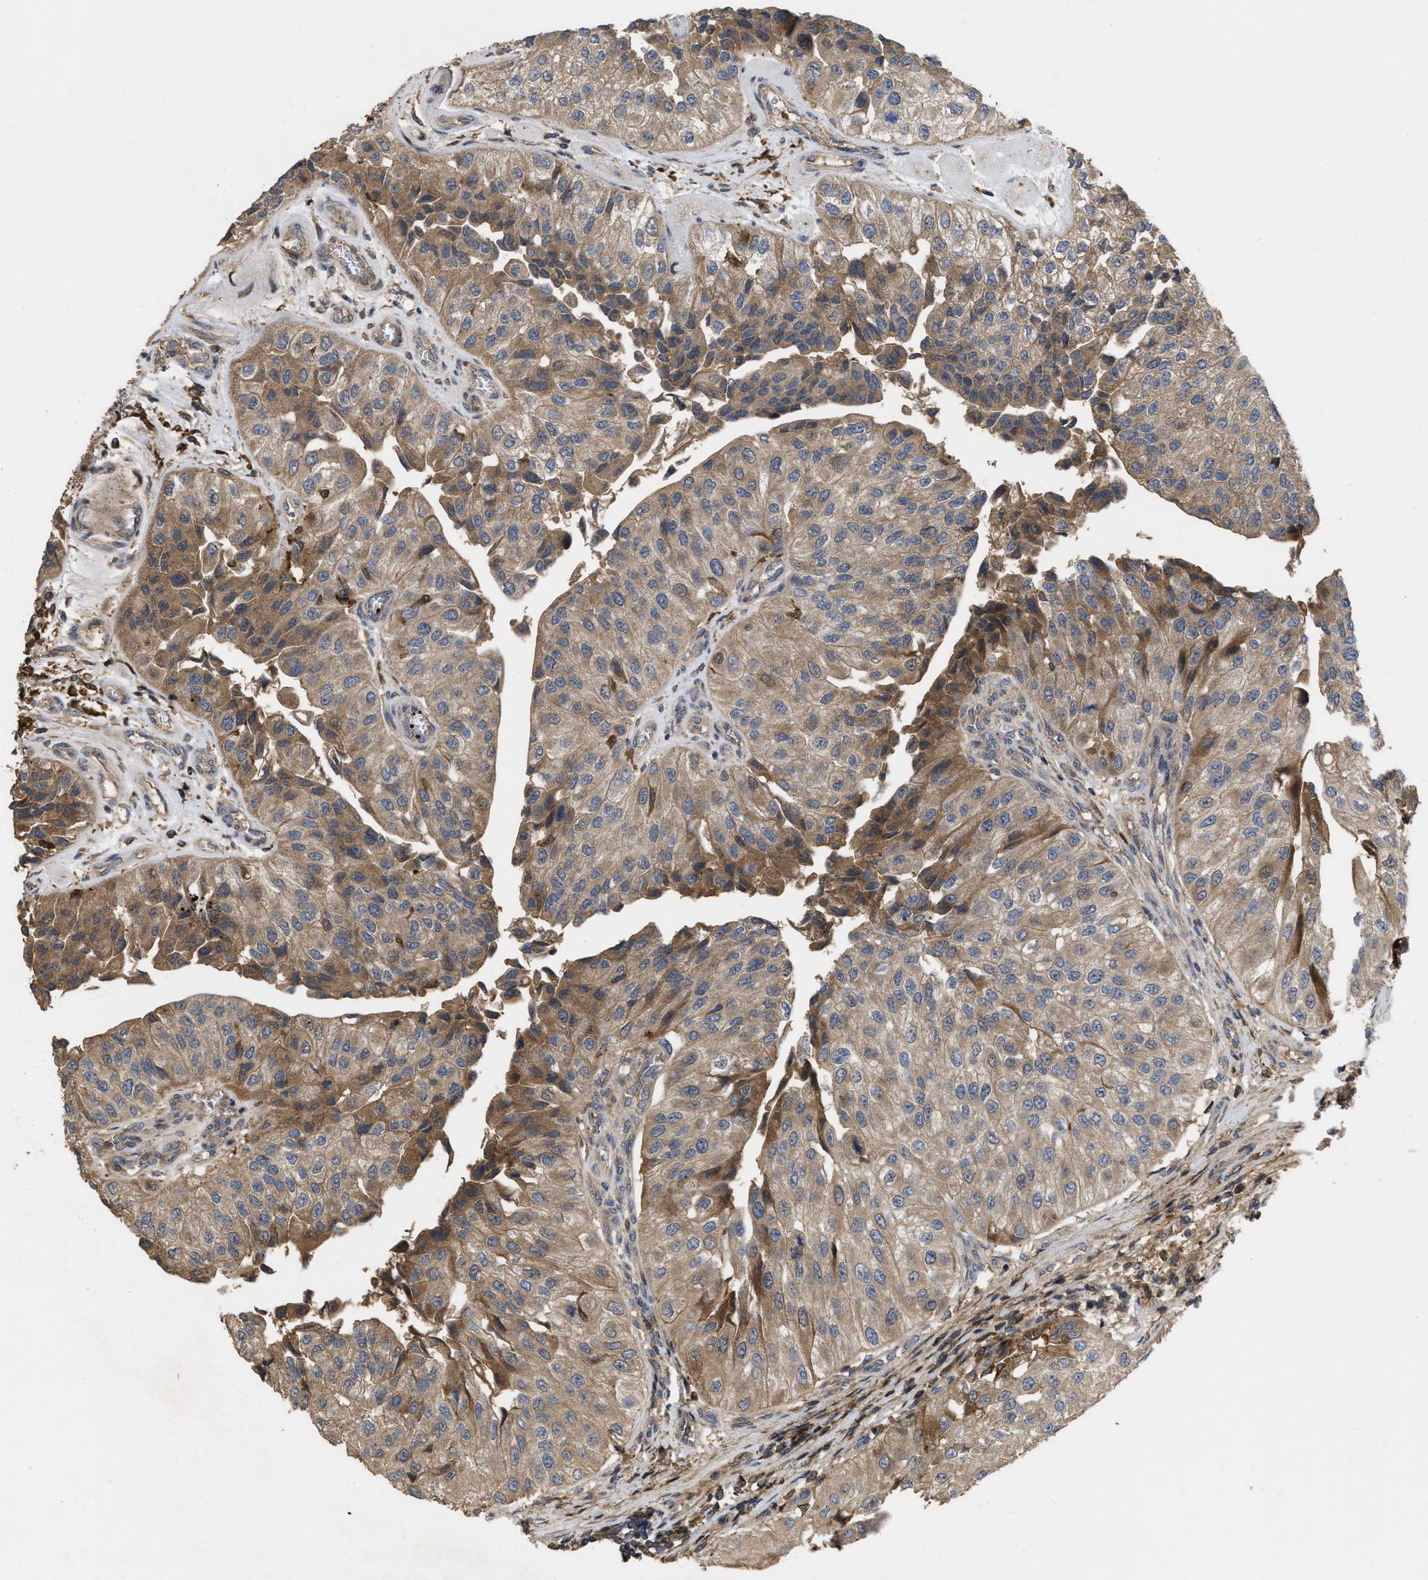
{"staining": {"intensity": "moderate", "quantity": ">75%", "location": "cytoplasmic/membranous"}, "tissue": "urothelial cancer", "cell_type": "Tumor cells", "image_type": "cancer", "snomed": [{"axis": "morphology", "description": "Urothelial carcinoma, High grade"}, {"axis": "topography", "description": "Kidney"}, {"axis": "topography", "description": "Urinary bladder"}], "caption": "Protein staining exhibits moderate cytoplasmic/membranous positivity in about >75% of tumor cells in urothelial carcinoma (high-grade).", "gene": "CBR3", "patient": {"sex": "male", "age": 77}}